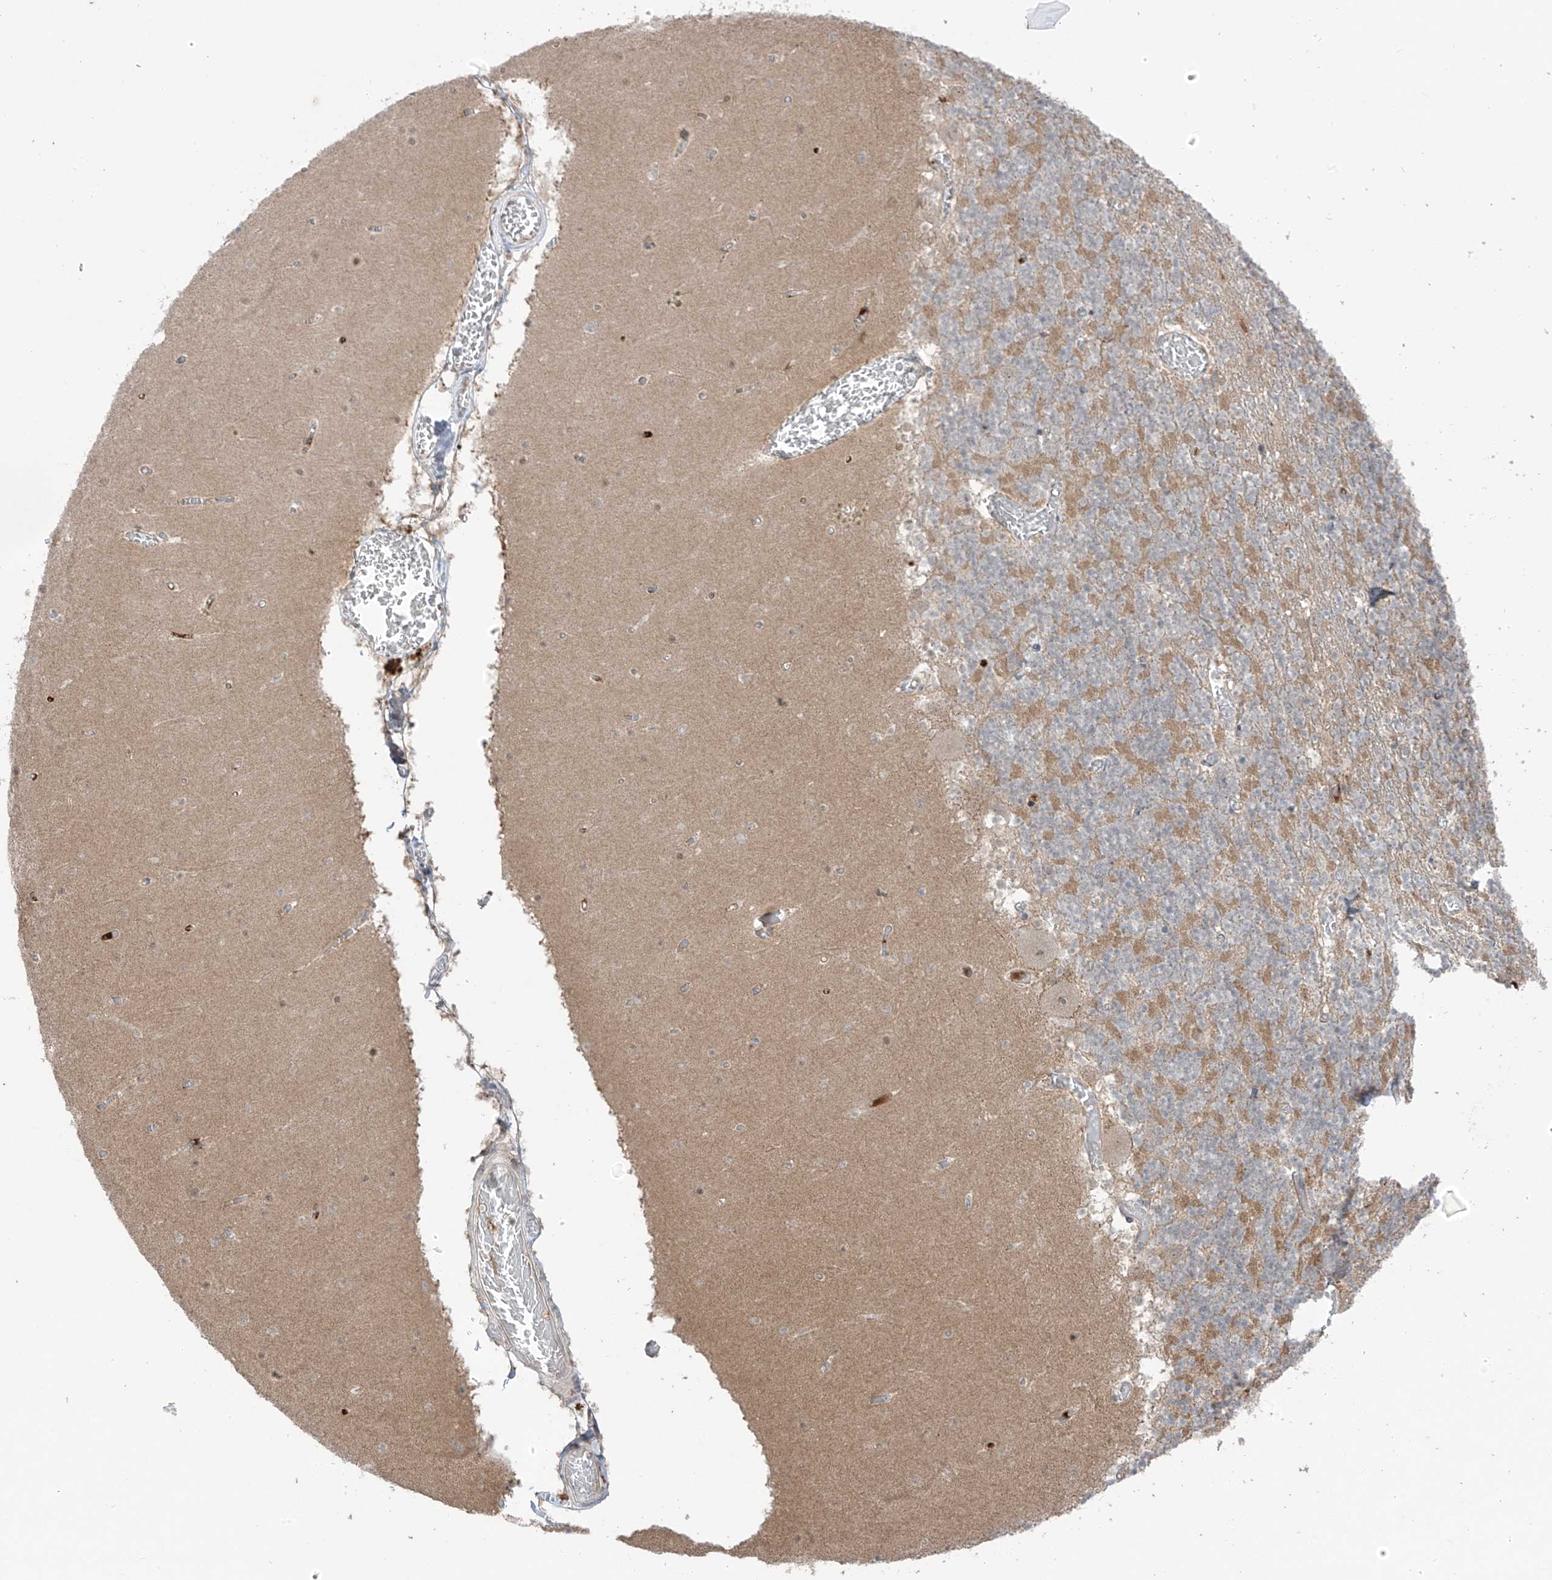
{"staining": {"intensity": "moderate", "quantity": "25%-75%", "location": "cytoplasmic/membranous"}, "tissue": "cerebellum", "cell_type": "Cells in granular layer", "image_type": "normal", "snomed": [{"axis": "morphology", "description": "Normal tissue, NOS"}, {"axis": "topography", "description": "Cerebellum"}], "caption": "High-power microscopy captured an immunohistochemistry (IHC) photomicrograph of benign cerebellum, revealing moderate cytoplasmic/membranous expression in approximately 25%-75% of cells in granular layer. The staining was performed using DAB (3,3'-diaminobenzidine) to visualize the protein expression in brown, while the nuclei were stained in blue with hematoxylin (Magnification: 20x).", "gene": "OGT", "patient": {"sex": "female", "age": 28}}